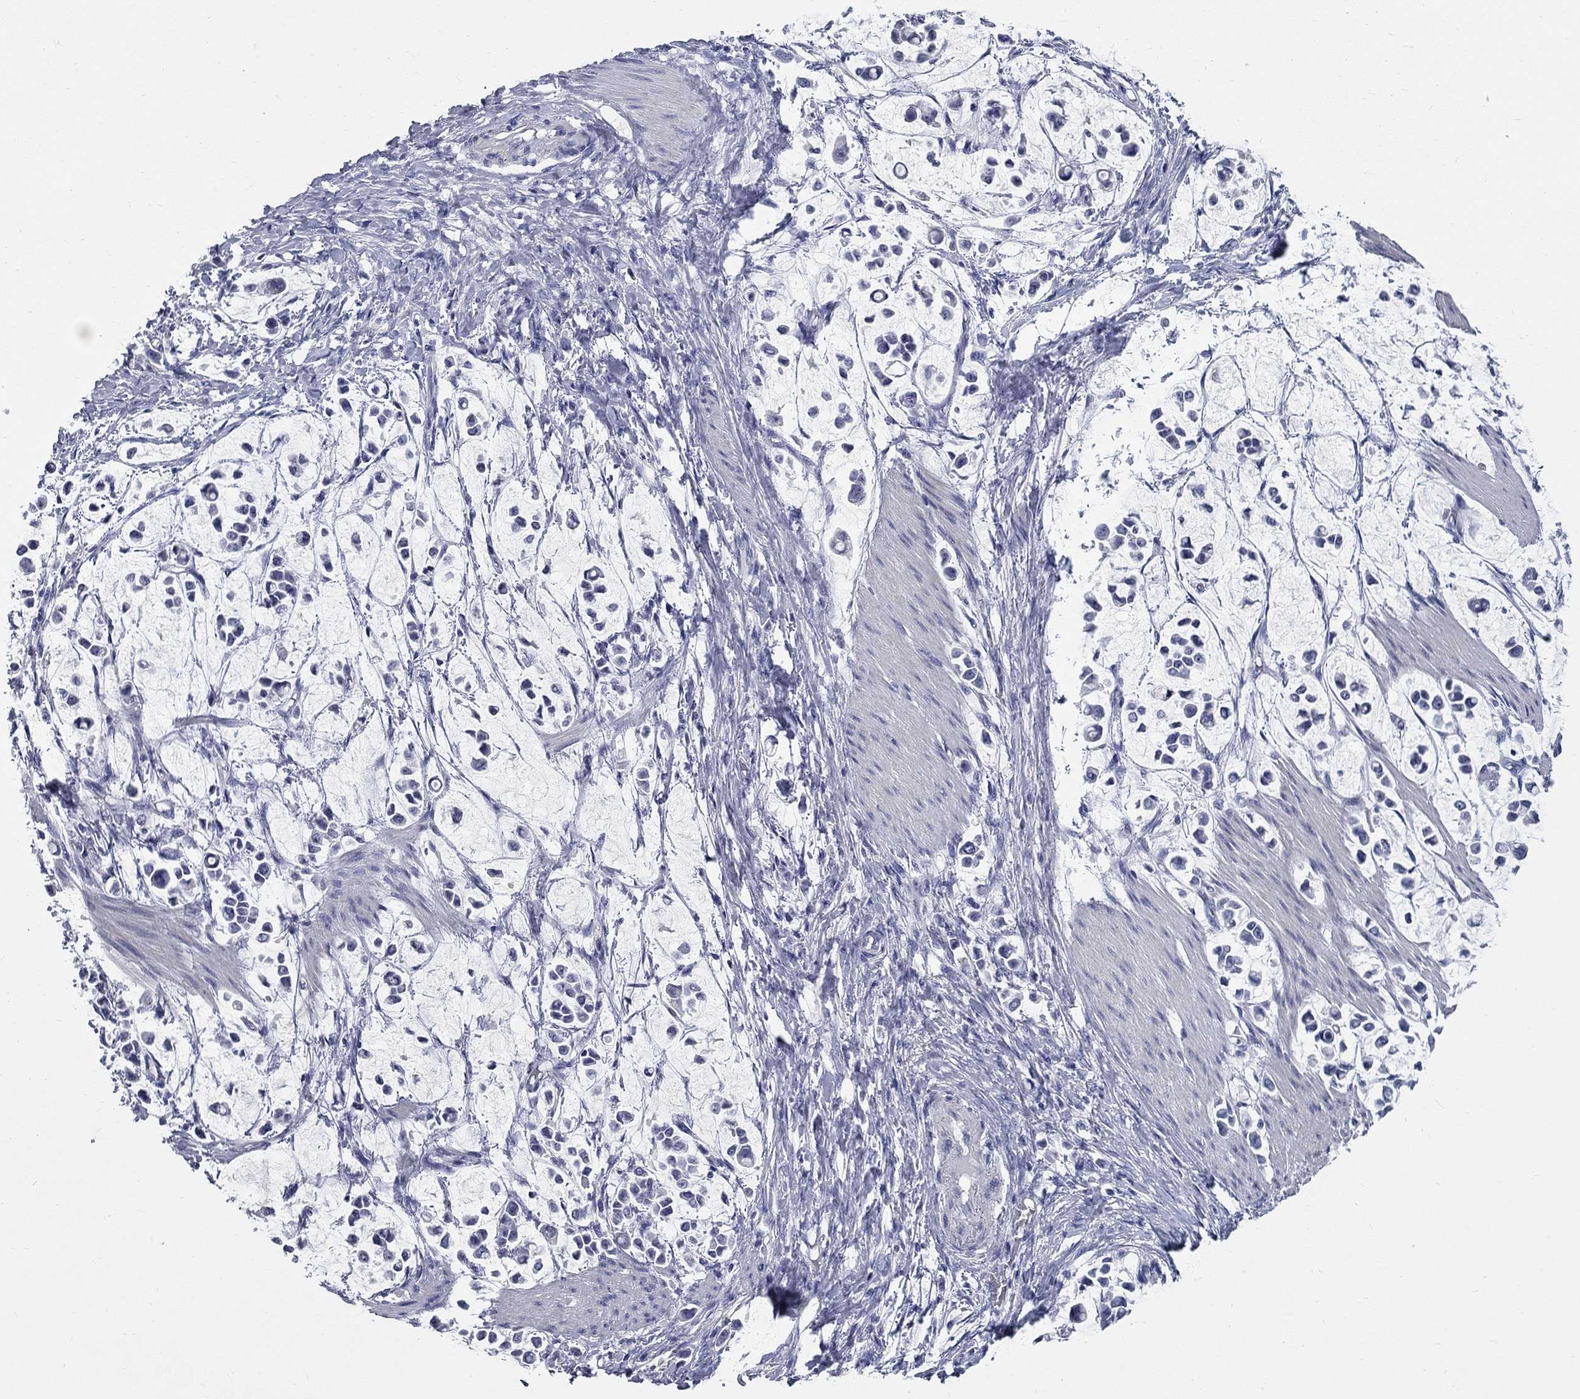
{"staining": {"intensity": "negative", "quantity": "none", "location": "none"}, "tissue": "stomach cancer", "cell_type": "Tumor cells", "image_type": "cancer", "snomed": [{"axis": "morphology", "description": "Adenocarcinoma, NOS"}, {"axis": "topography", "description": "Stomach"}], "caption": "A photomicrograph of human stomach cancer is negative for staining in tumor cells.", "gene": "SYT12", "patient": {"sex": "male", "age": 82}}